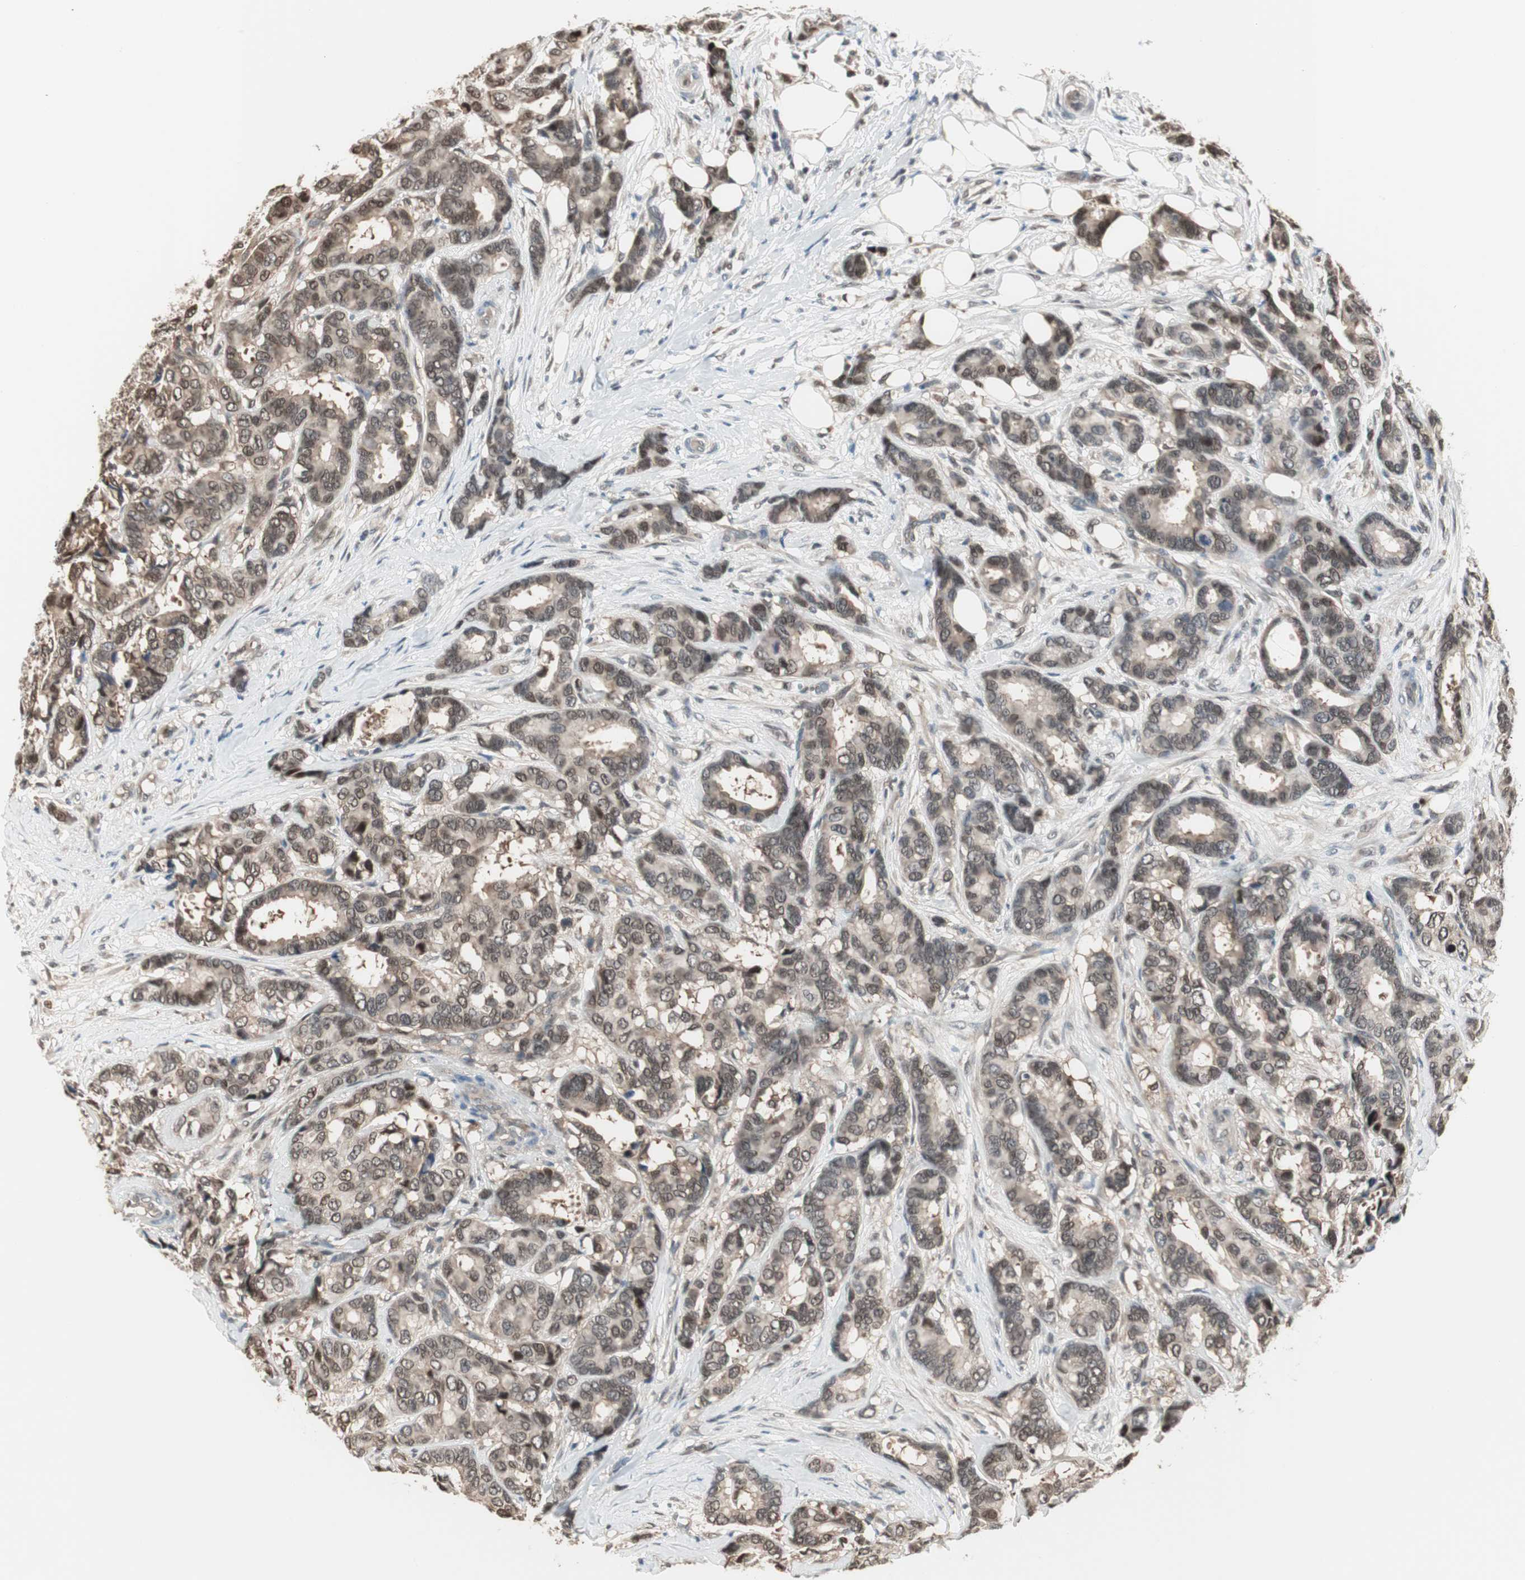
{"staining": {"intensity": "moderate", "quantity": ">75%", "location": "cytoplasmic/membranous"}, "tissue": "breast cancer", "cell_type": "Tumor cells", "image_type": "cancer", "snomed": [{"axis": "morphology", "description": "Duct carcinoma"}, {"axis": "topography", "description": "Breast"}], "caption": "High-magnification brightfield microscopy of breast infiltrating ductal carcinoma stained with DAB (3,3'-diaminobenzidine) (brown) and counterstained with hematoxylin (blue). tumor cells exhibit moderate cytoplasmic/membranous expression is appreciated in about>75% of cells. (DAB (3,3'-diaminobenzidine) = brown stain, brightfield microscopy at high magnification).", "gene": "LONP2", "patient": {"sex": "female", "age": 87}}